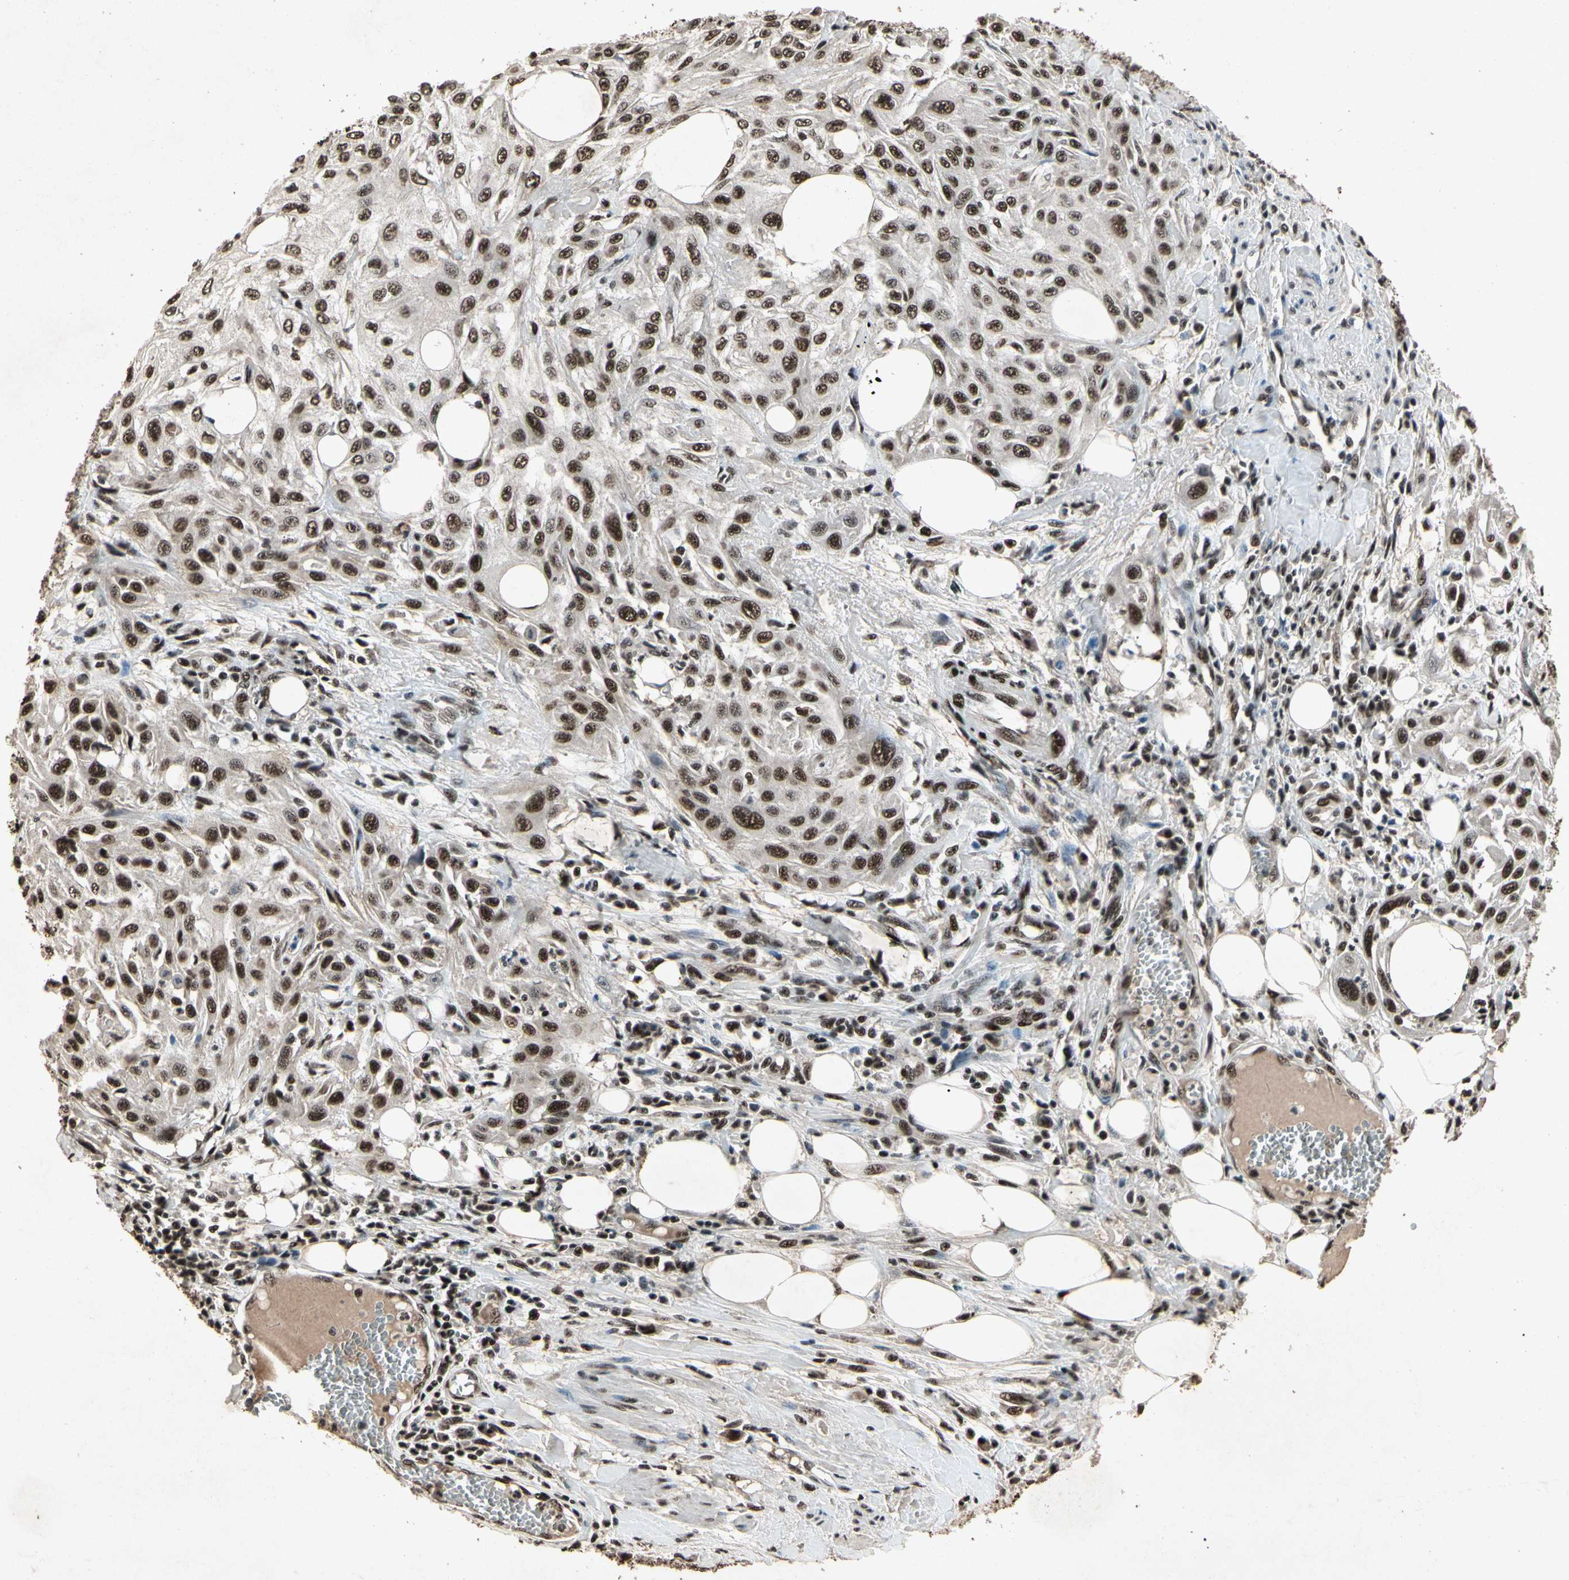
{"staining": {"intensity": "strong", "quantity": ">75%", "location": "nuclear"}, "tissue": "skin cancer", "cell_type": "Tumor cells", "image_type": "cancer", "snomed": [{"axis": "morphology", "description": "Squamous cell carcinoma, NOS"}, {"axis": "topography", "description": "Skin"}], "caption": "Immunohistochemical staining of human skin squamous cell carcinoma reveals high levels of strong nuclear protein staining in approximately >75% of tumor cells.", "gene": "TBX2", "patient": {"sex": "male", "age": 75}}